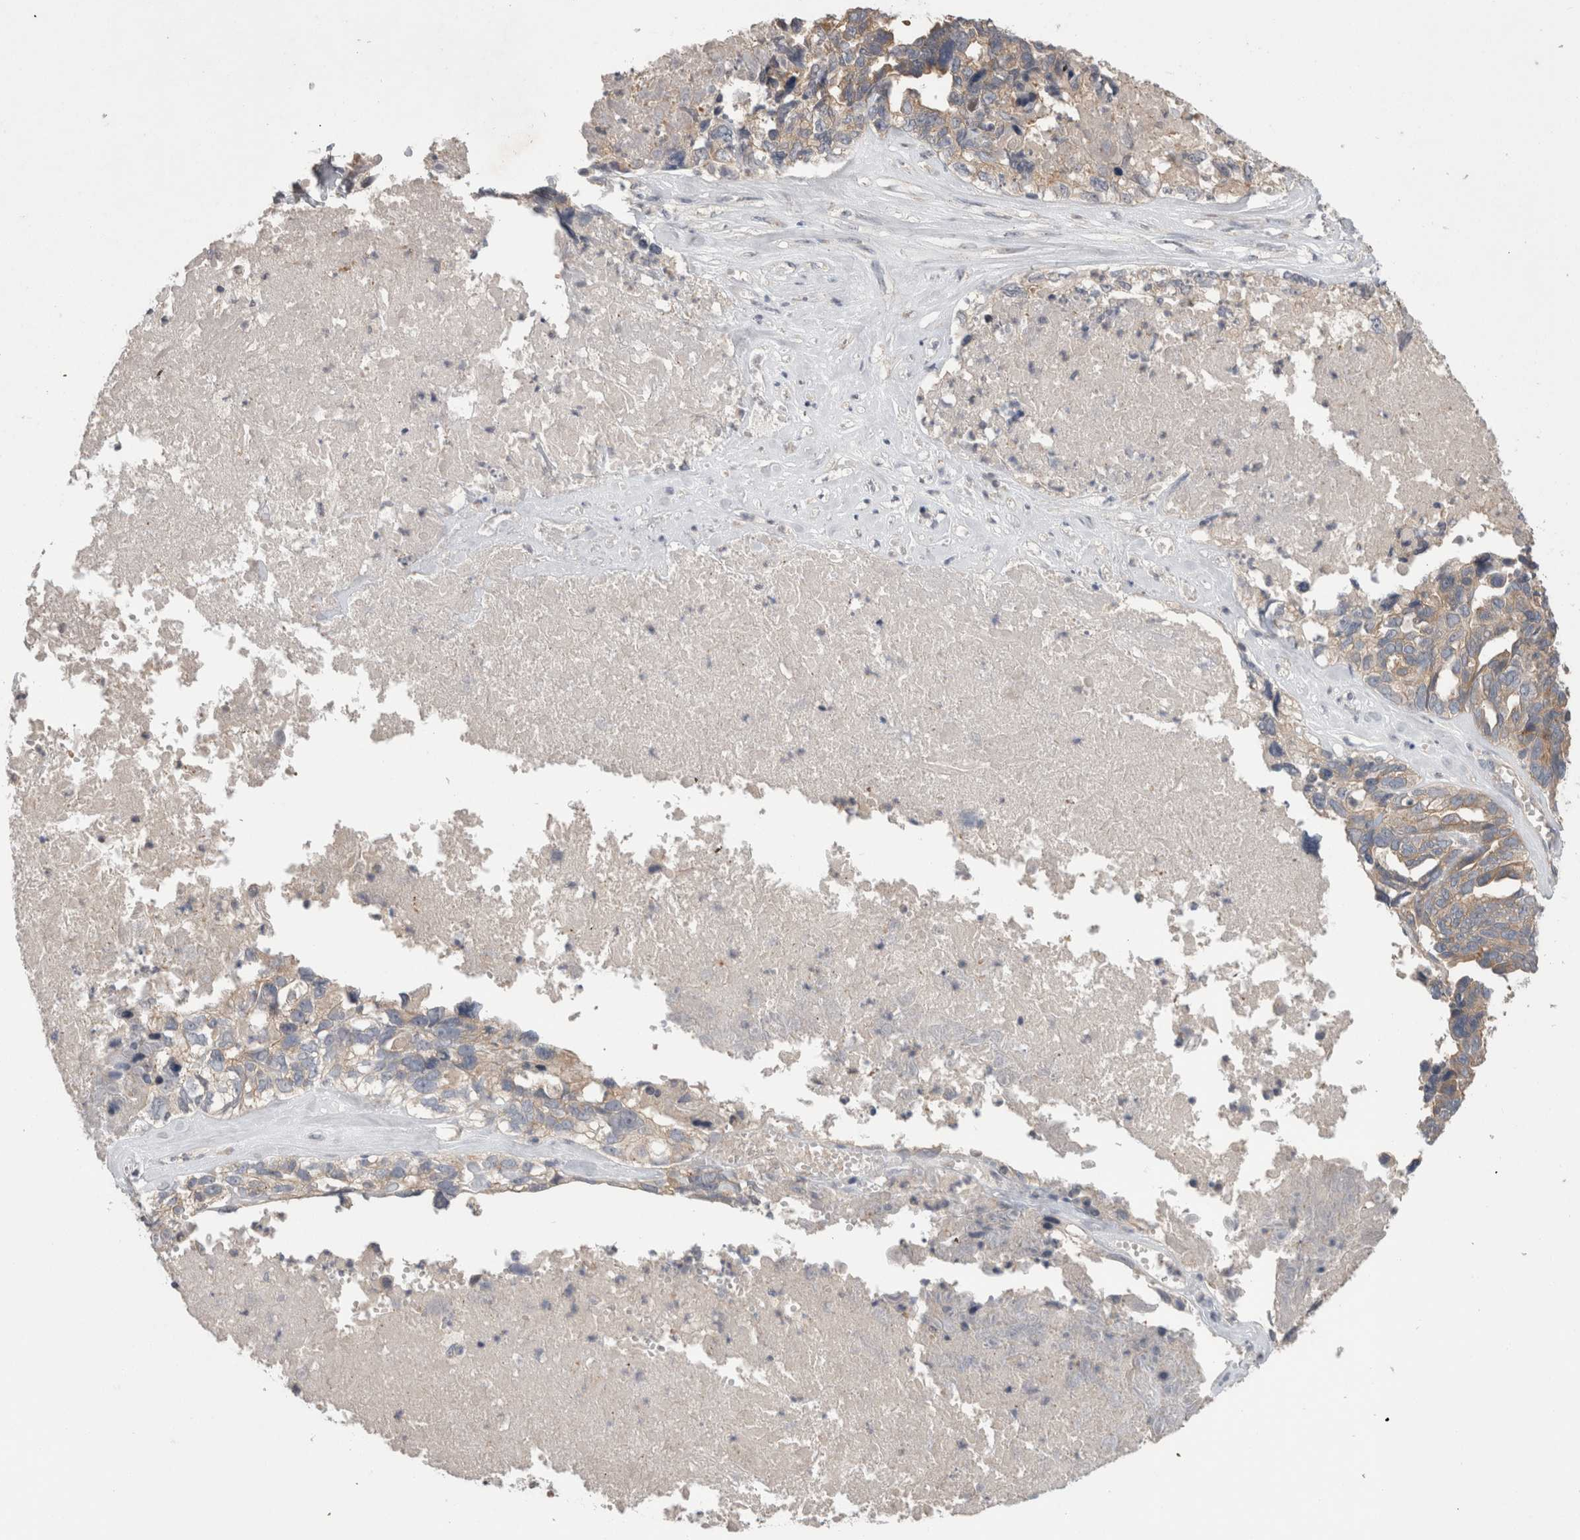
{"staining": {"intensity": "weak", "quantity": ">75%", "location": "cytoplasmic/membranous"}, "tissue": "ovarian cancer", "cell_type": "Tumor cells", "image_type": "cancer", "snomed": [{"axis": "morphology", "description": "Cystadenocarcinoma, serous, NOS"}, {"axis": "topography", "description": "Ovary"}], "caption": "Ovarian cancer was stained to show a protein in brown. There is low levels of weak cytoplasmic/membranous expression in approximately >75% of tumor cells. The protein is shown in brown color, while the nuclei are stained blue.", "gene": "OTOR", "patient": {"sex": "female", "age": 79}}